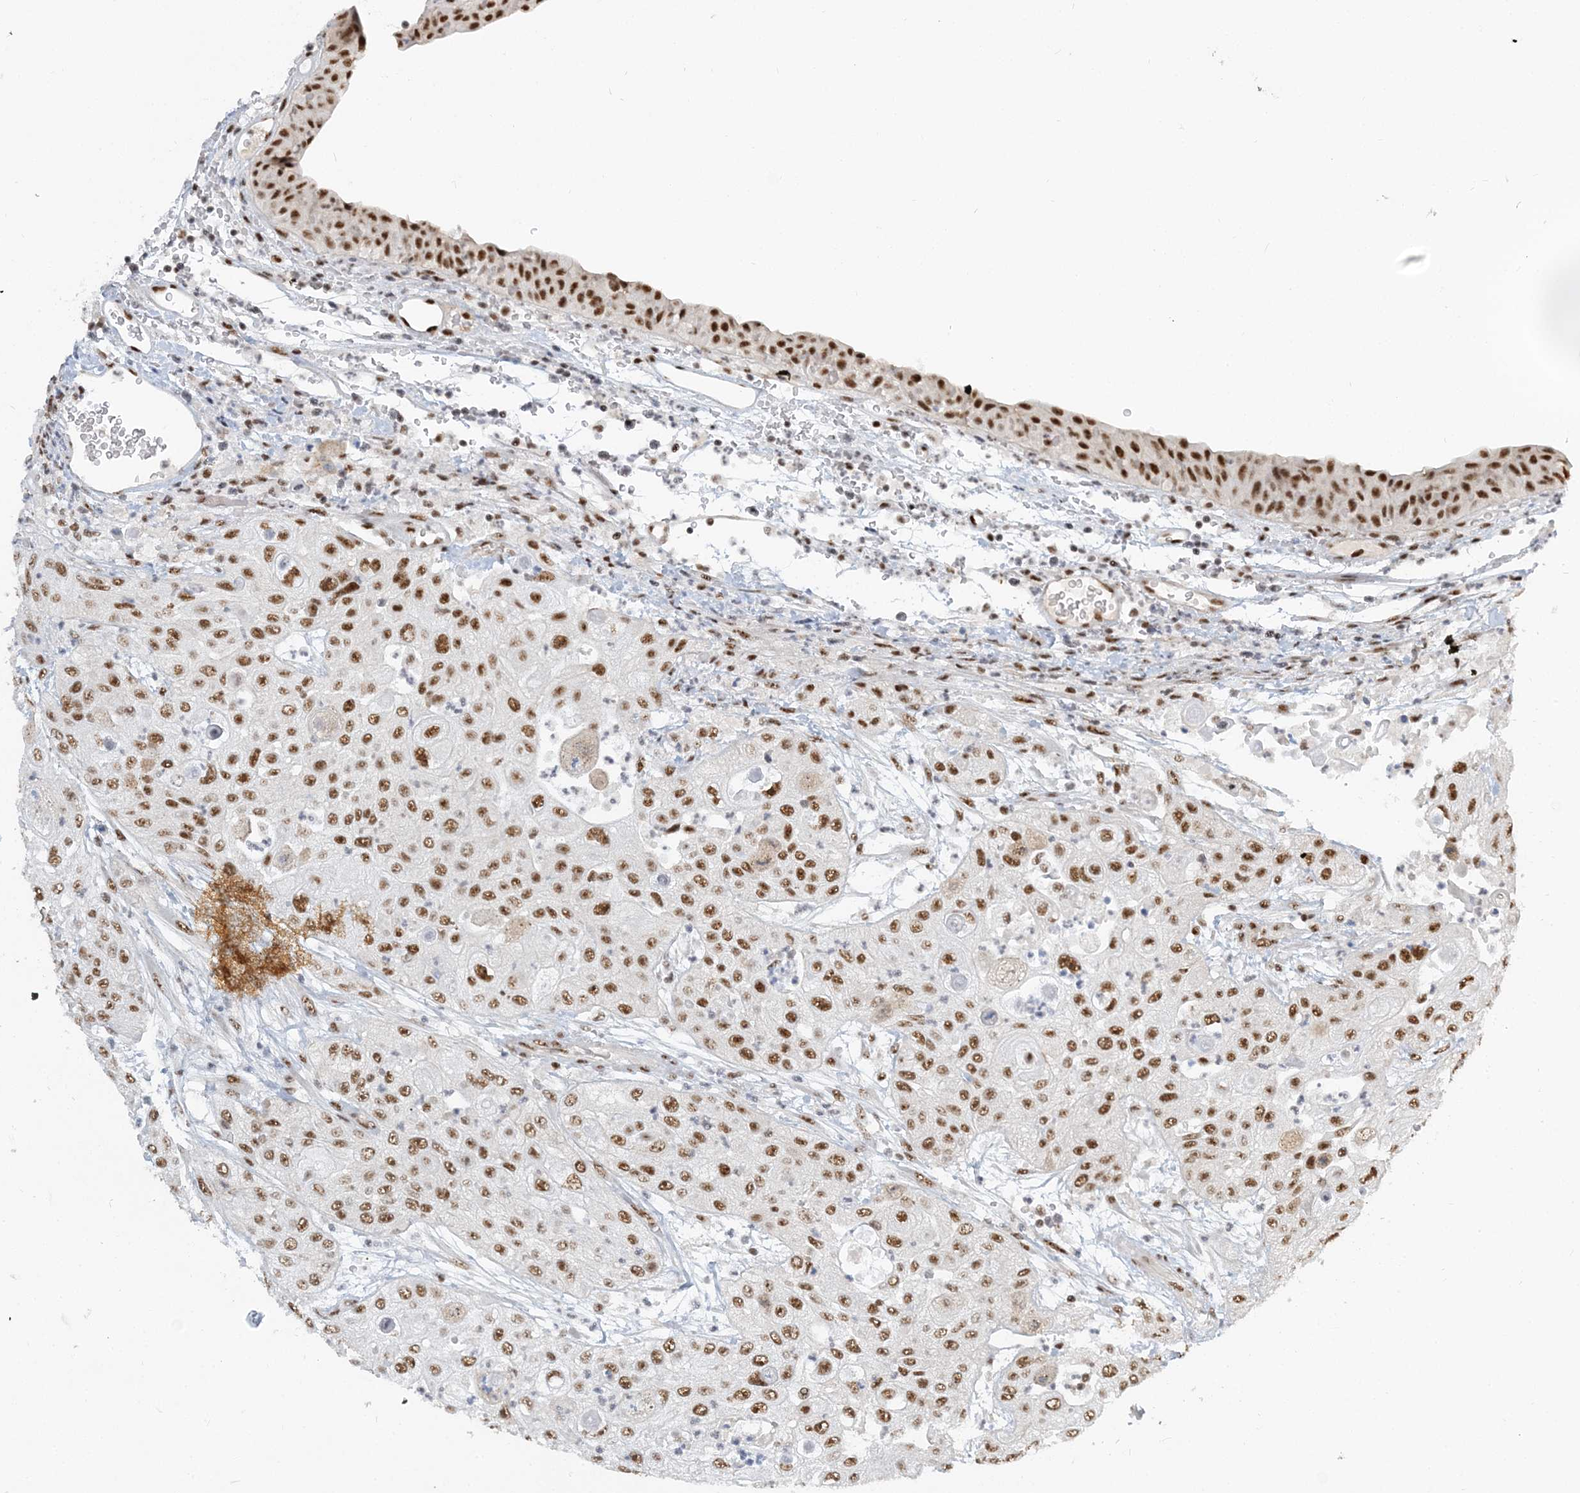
{"staining": {"intensity": "moderate", "quantity": ">75%", "location": "nuclear"}, "tissue": "urothelial cancer", "cell_type": "Tumor cells", "image_type": "cancer", "snomed": [{"axis": "morphology", "description": "Urothelial carcinoma, High grade"}, {"axis": "topography", "description": "Urinary bladder"}], "caption": "An image of human urothelial cancer stained for a protein exhibits moderate nuclear brown staining in tumor cells.", "gene": "PLRG1", "patient": {"sex": "female", "age": 79}}